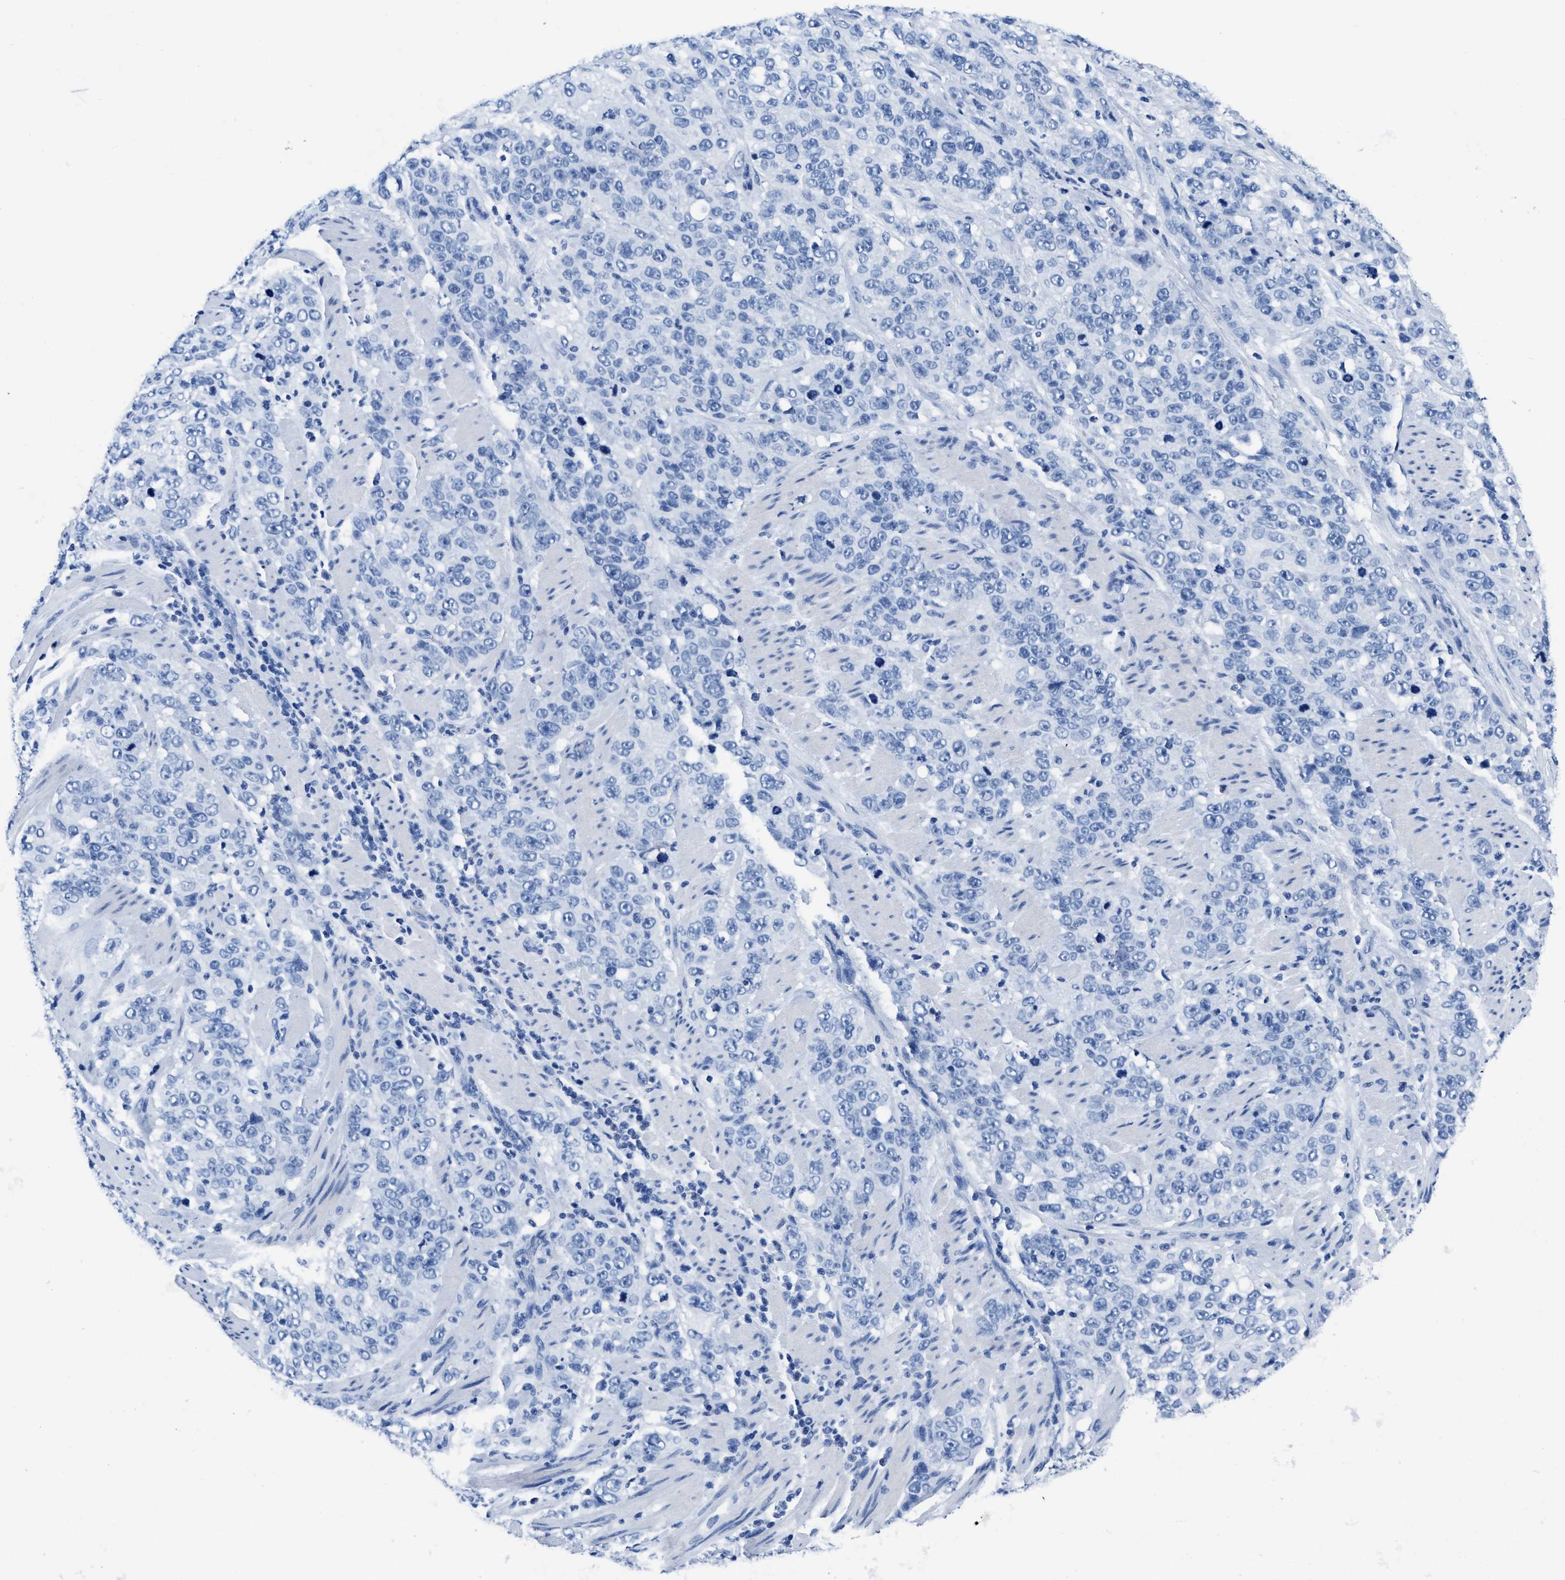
{"staining": {"intensity": "negative", "quantity": "none", "location": "none"}, "tissue": "stomach cancer", "cell_type": "Tumor cells", "image_type": "cancer", "snomed": [{"axis": "morphology", "description": "Adenocarcinoma, NOS"}, {"axis": "topography", "description": "Stomach"}], "caption": "There is no significant expression in tumor cells of adenocarcinoma (stomach).", "gene": "ITGA2B", "patient": {"sex": "male", "age": 48}}